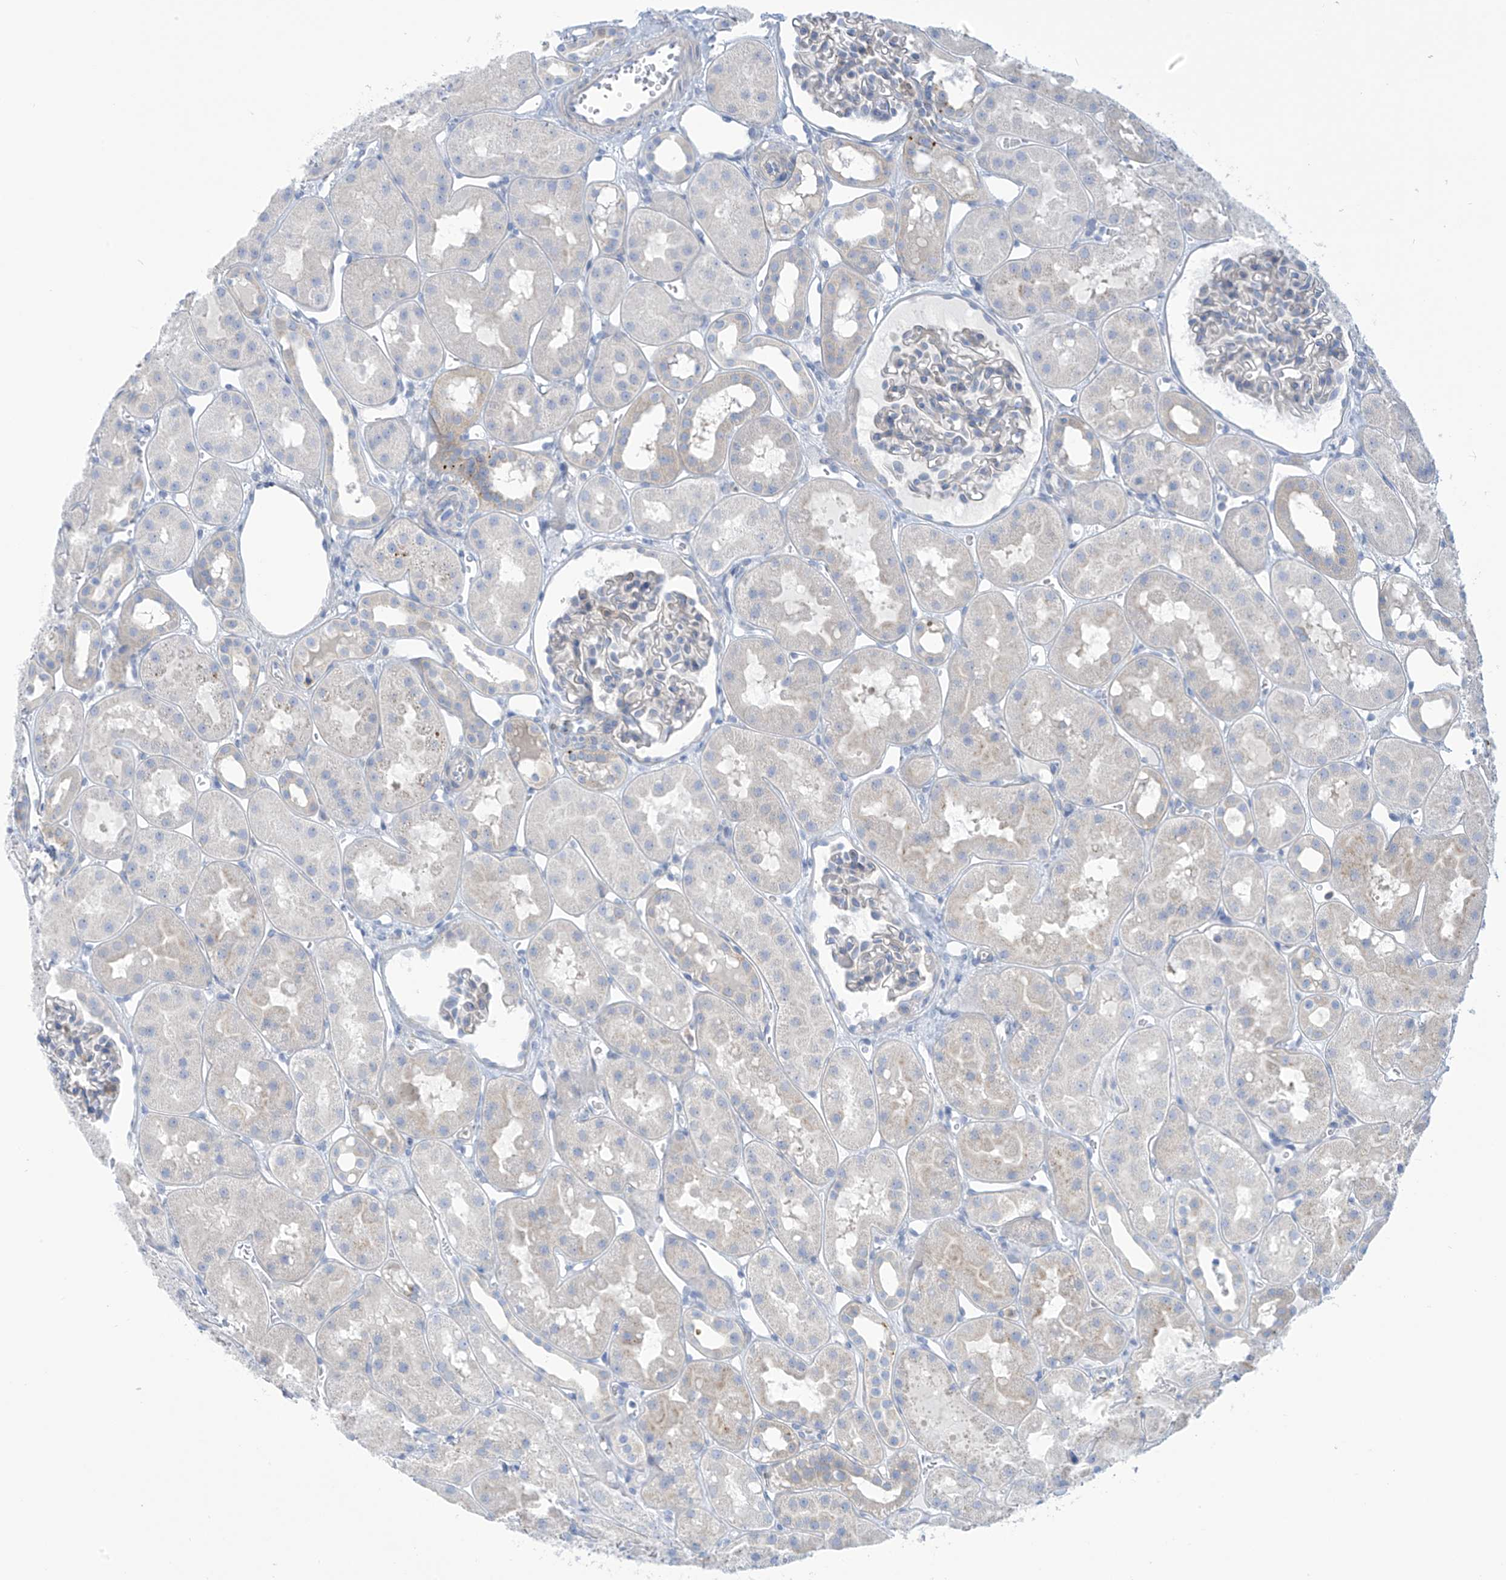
{"staining": {"intensity": "negative", "quantity": "none", "location": "none"}, "tissue": "kidney", "cell_type": "Cells in glomeruli", "image_type": "normal", "snomed": [{"axis": "morphology", "description": "Normal tissue, NOS"}, {"axis": "topography", "description": "Kidney"}], "caption": "The image exhibits no staining of cells in glomeruli in unremarkable kidney. (DAB IHC with hematoxylin counter stain).", "gene": "FABP2", "patient": {"sex": "male", "age": 16}}